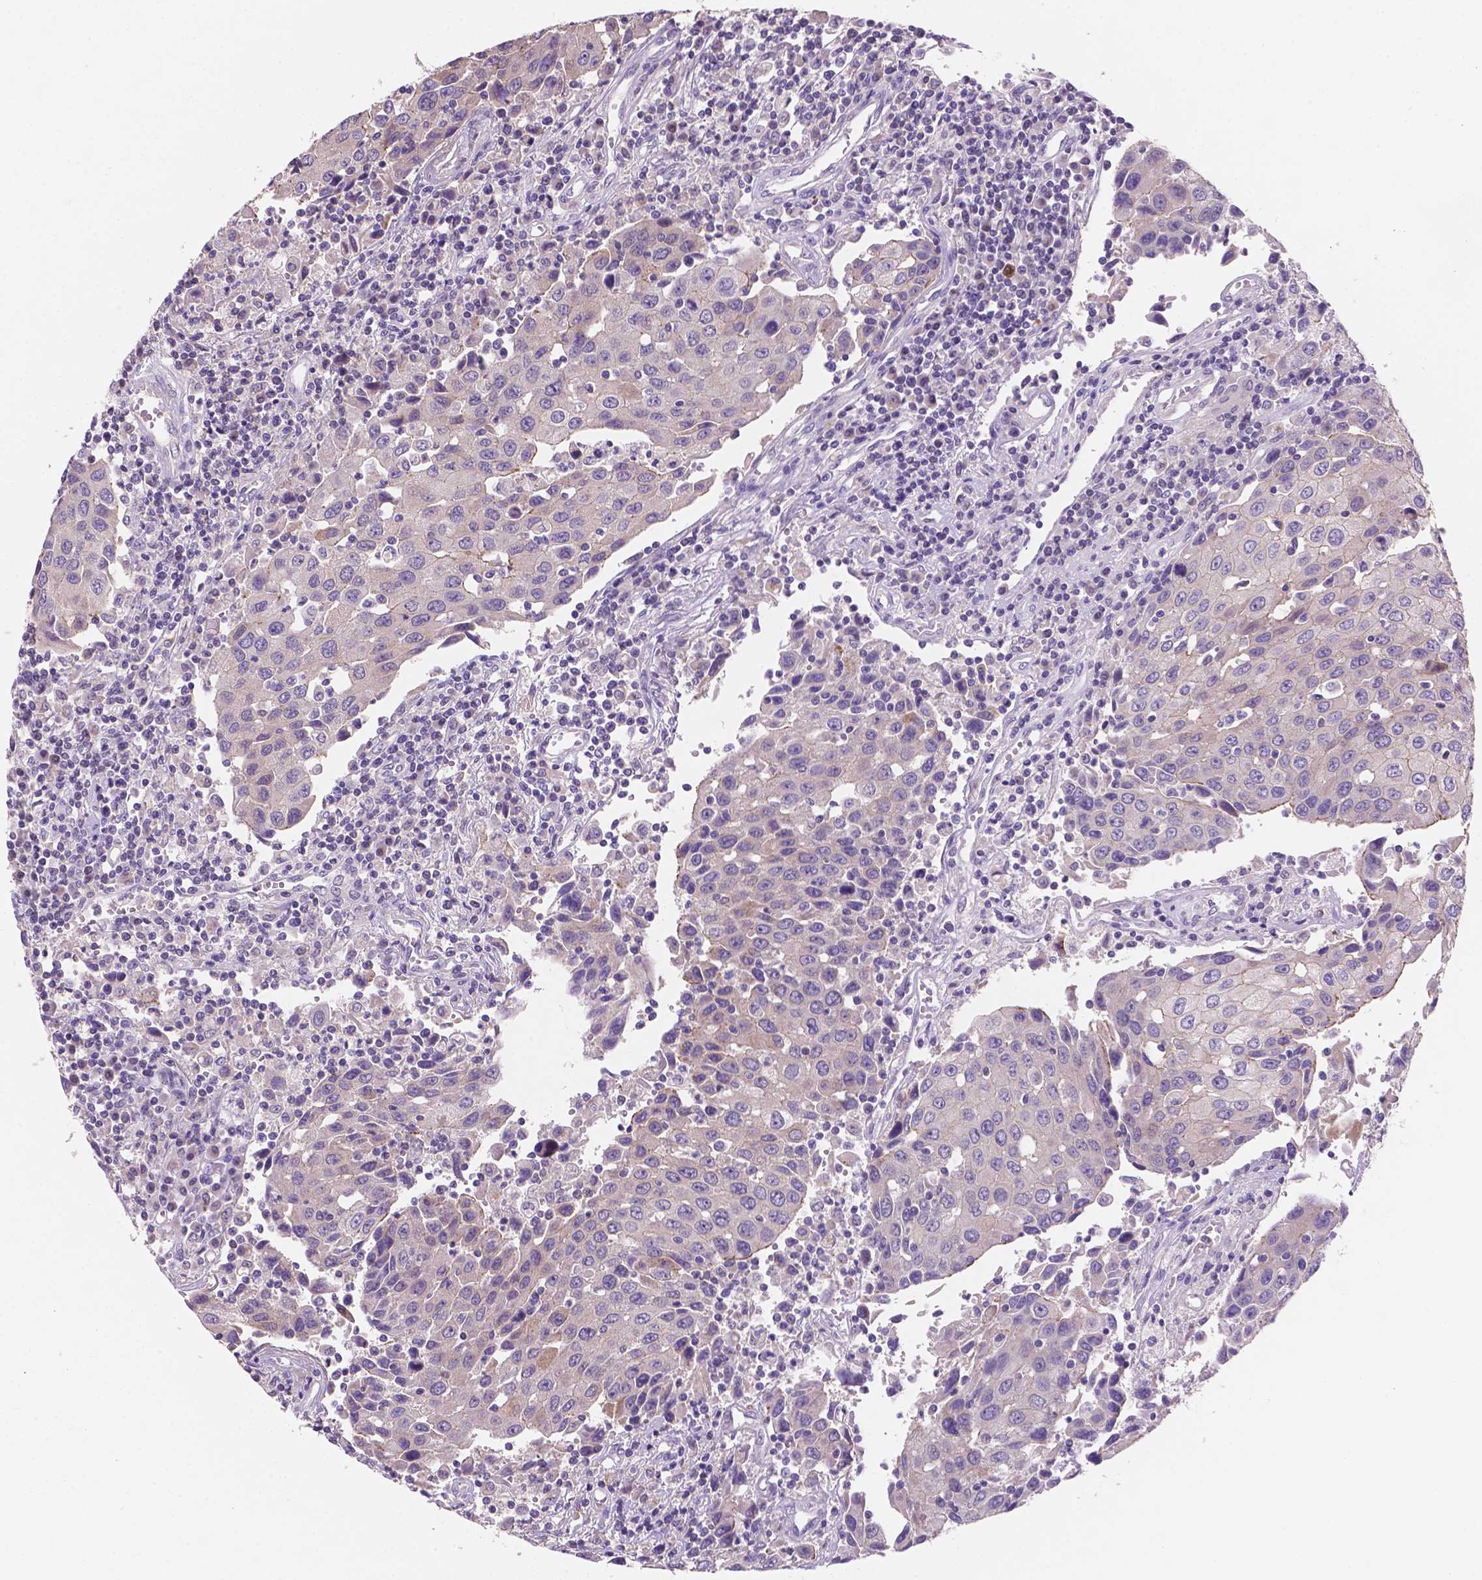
{"staining": {"intensity": "negative", "quantity": "none", "location": "none"}, "tissue": "urothelial cancer", "cell_type": "Tumor cells", "image_type": "cancer", "snomed": [{"axis": "morphology", "description": "Urothelial carcinoma, High grade"}, {"axis": "topography", "description": "Urinary bladder"}], "caption": "Immunohistochemistry (IHC) of urothelial carcinoma (high-grade) demonstrates no positivity in tumor cells.", "gene": "MKRN2OS", "patient": {"sex": "female", "age": 85}}